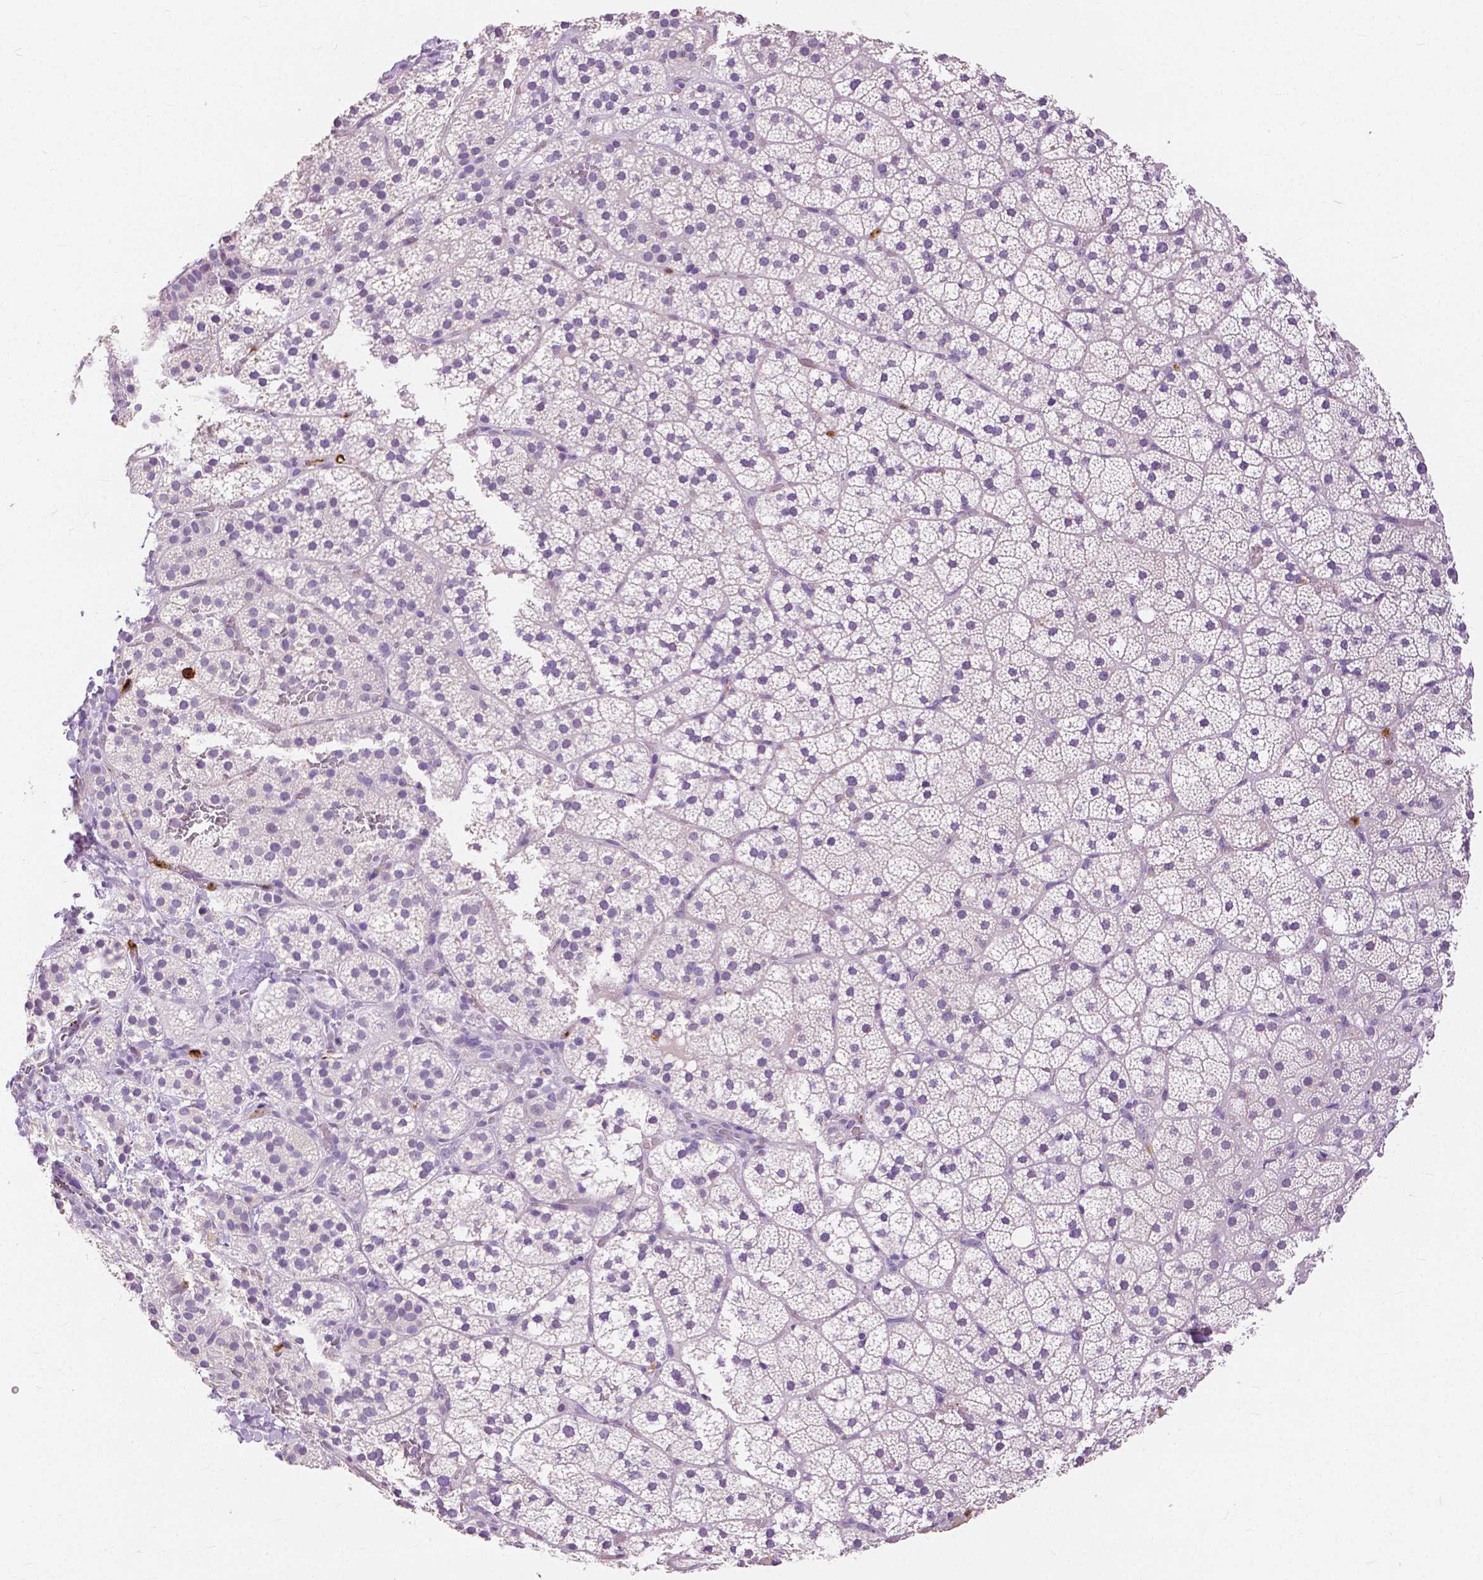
{"staining": {"intensity": "negative", "quantity": "none", "location": "none"}, "tissue": "adrenal gland", "cell_type": "Glandular cells", "image_type": "normal", "snomed": [{"axis": "morphology", "description": "Normal tissue, NOS"}, {"axis": "topography", "description": "Adrenal gland"}], "caption": "A high-resolution micrograph shows immunohistochemistry staining of unremarkable adrenal gland, which exhibits no significant staining in glandular cells. (DAB immunohistochemistry (IHC), high magnification).", "gene": "CXCR2", "patient": {"sex": "male", "age": 53}}